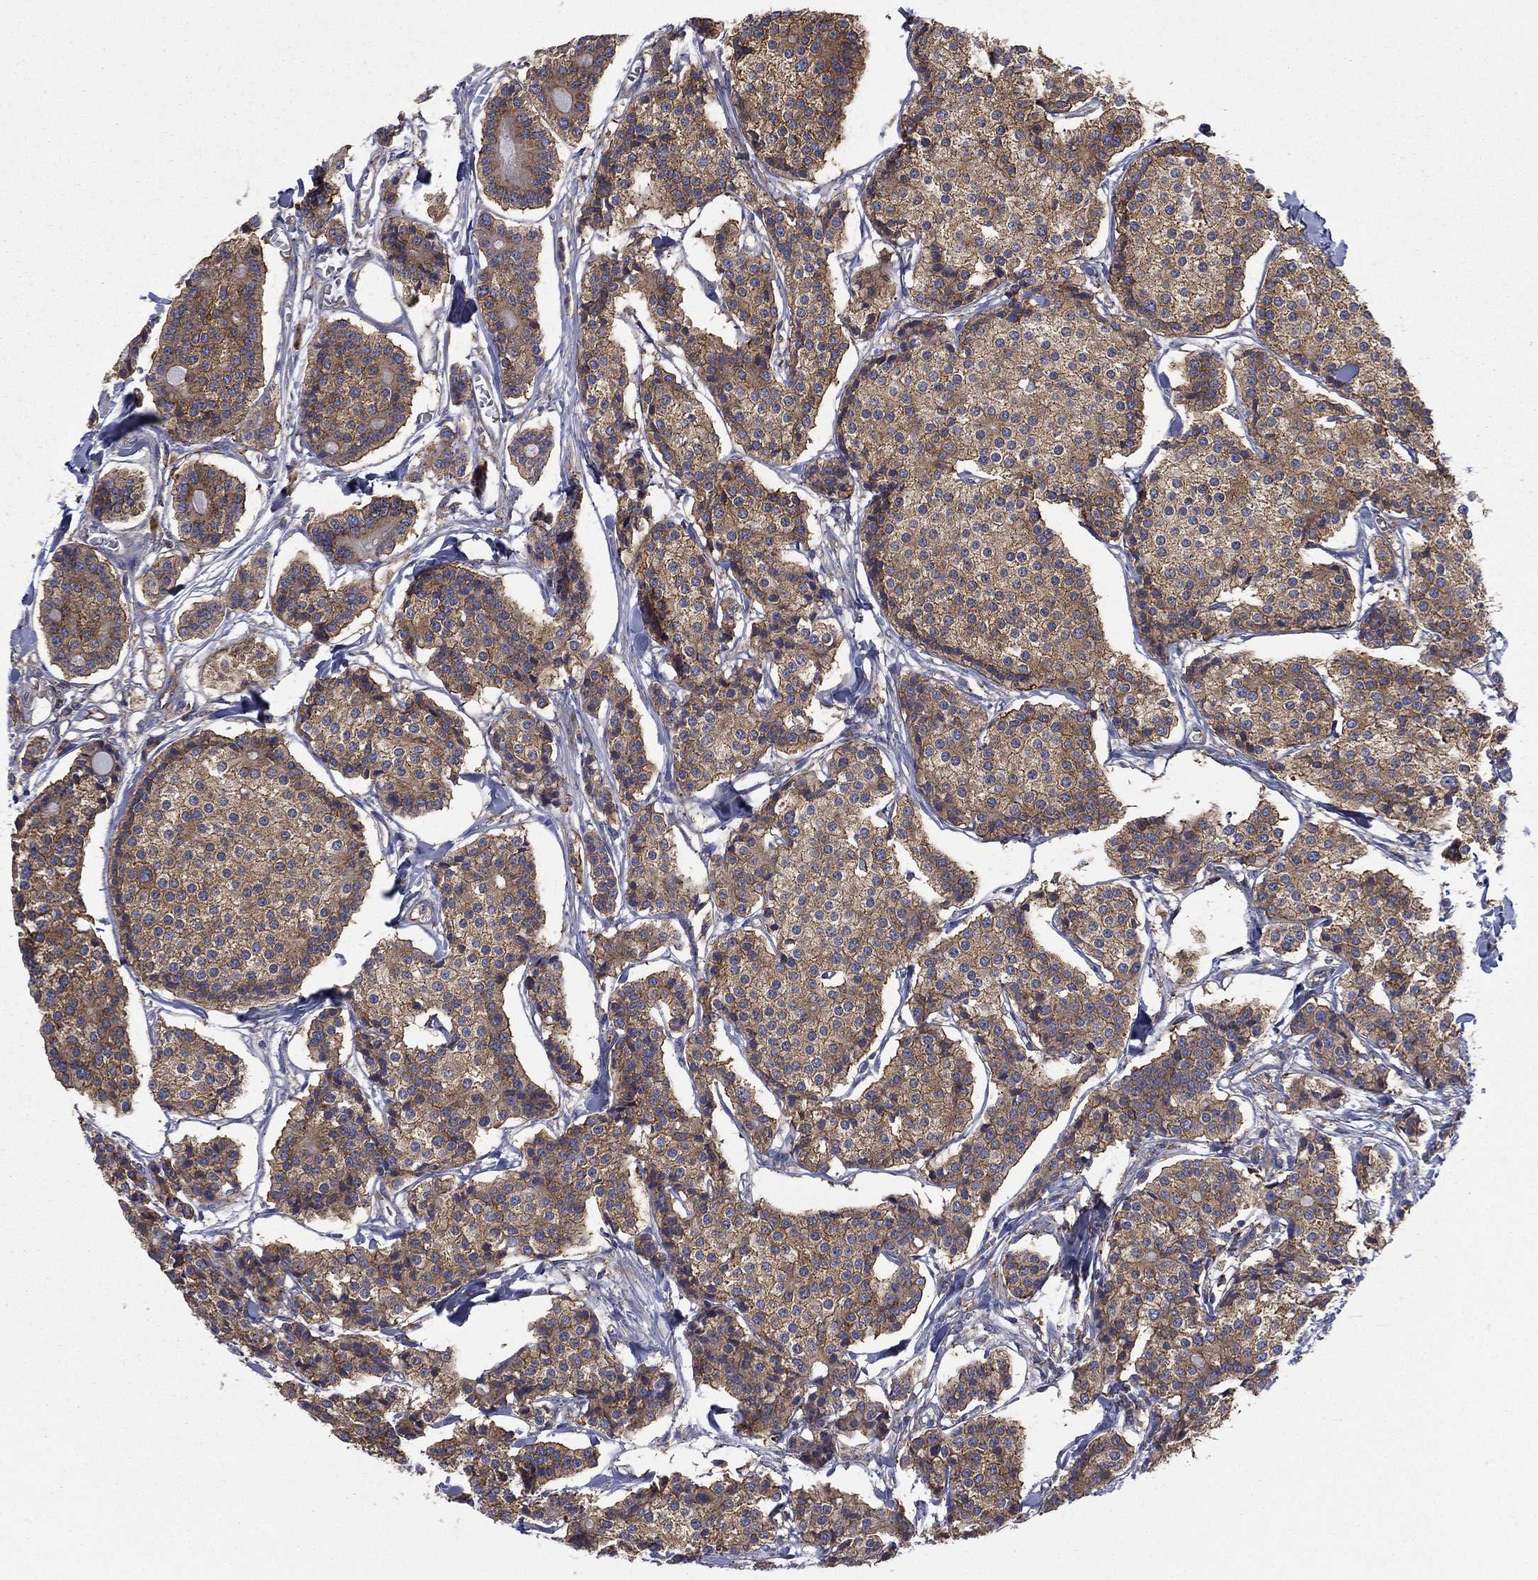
{"staining": {"intensity": "moderate", "quantity": ">75%", "location": "cytoplasmic/membranous"}, "tissue": "carcinoid", "cell_type": "Tumor cells", "image_type": "cancer", "snomed": [{"axis": "morphology", "description": "Carcinoid, malignant, NOS"}, {"axis": "topography", "description": "Small intestine"}], "caption": "Approximately >75% of tumor cells in human malignant carcinoid display moderate cytoplasmic/membranous protein expression as visualized by brown immunohistochemical staining.", "gene": "FARSA", "patient": {"sex": "female", "age": 65}}